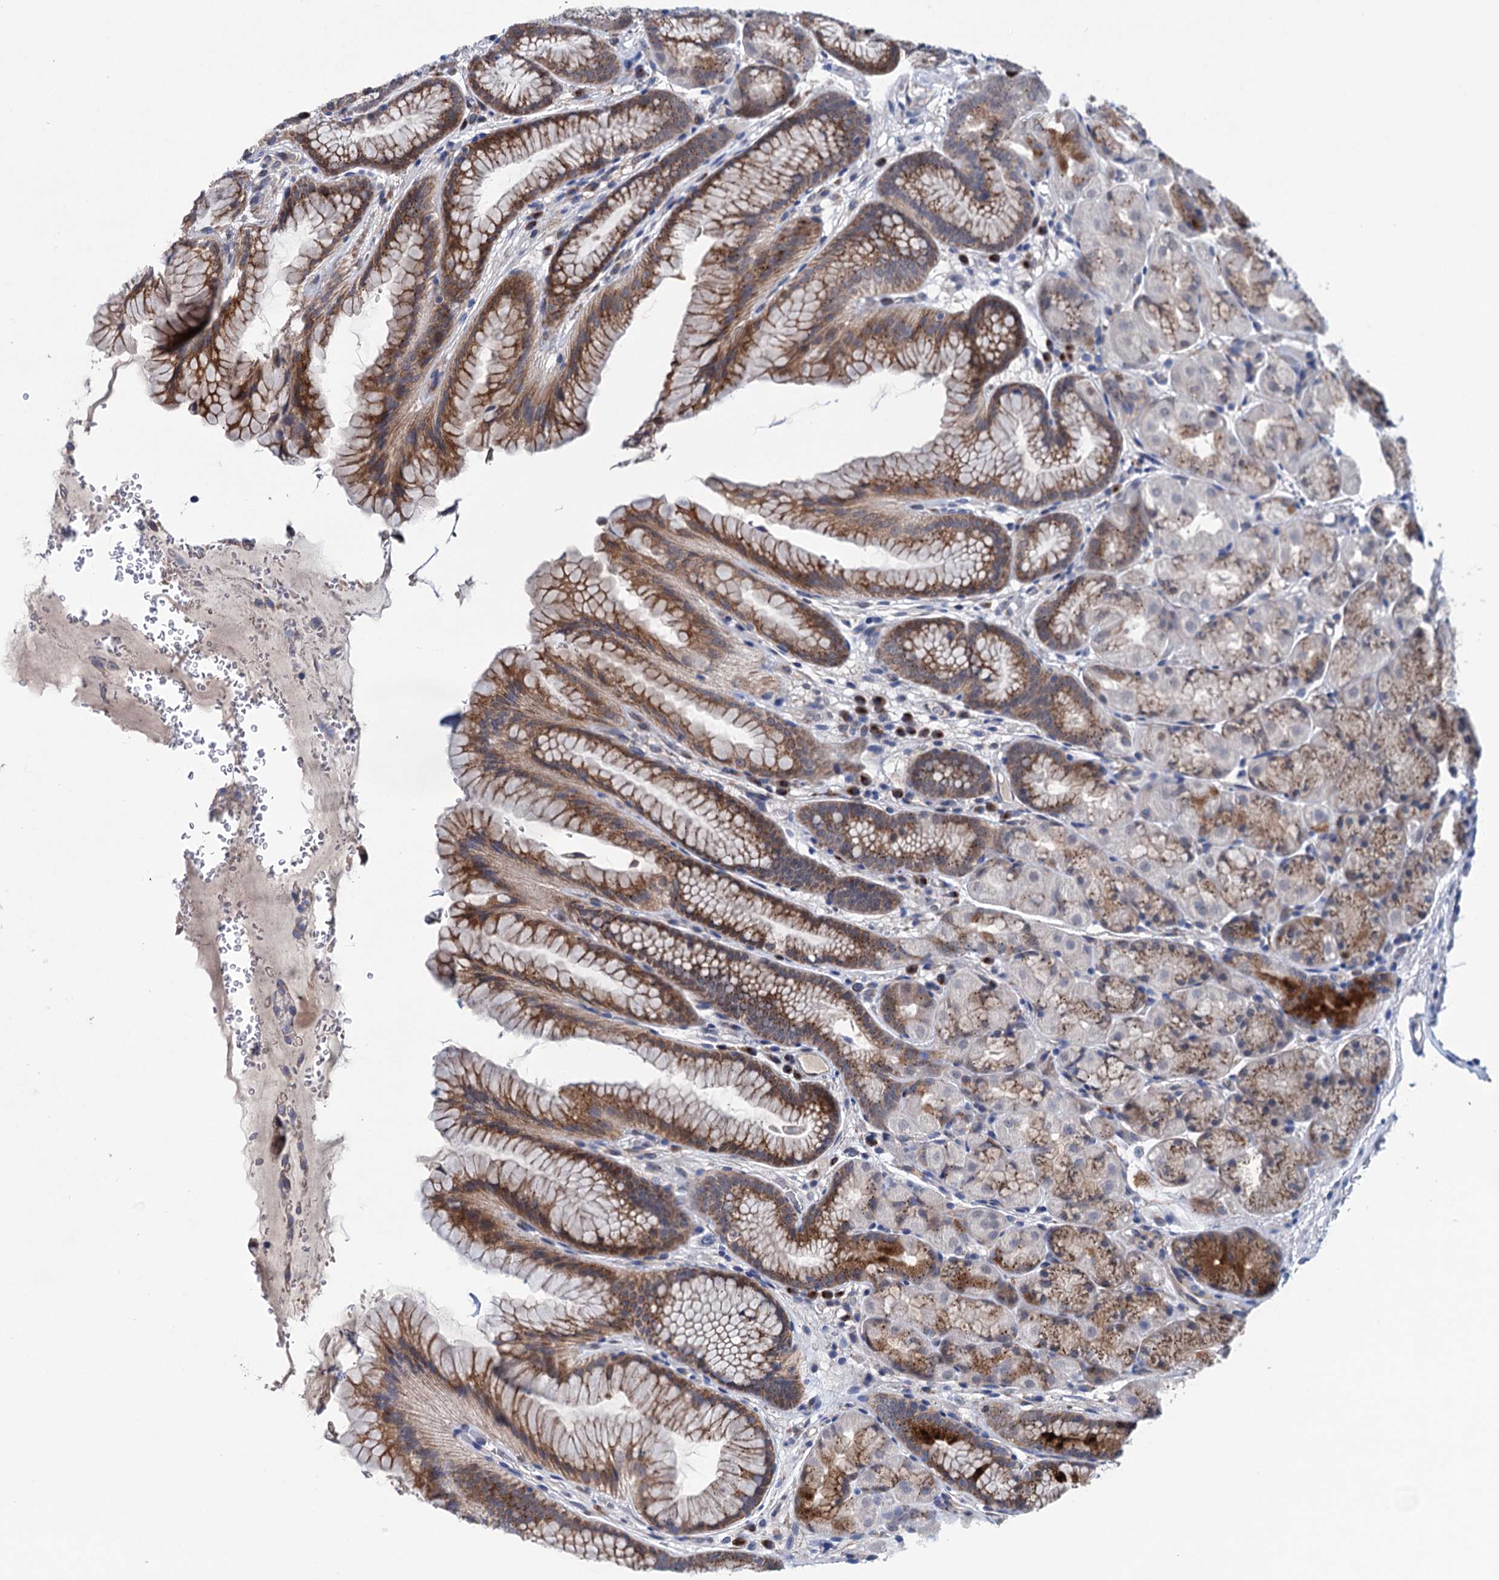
{"staining": {"intensity": "moderate", "quantity": ">75%", "location": "cytoplasmic/membranous"}, "tissue": "stomach", "cell_type": "Glandular cells", "image_type": "normal", "snomed": [{"axis": "morphology", "description": "Normal tissue, NOS"}, {"axis": "topography", "description": "Stomach"}], "caption": "IHC histopathology image of normal stomach: human stomach stained using immunohistochemistry (IHC) reveals medium levels of moderate protein expression localized specifically in the cytoplasmic/membranous of glandular cells, appearing as a cytoplasmic/membranous brown color.", "gene": "EYA4", "patient": {"sex": "male", "age": 63}}